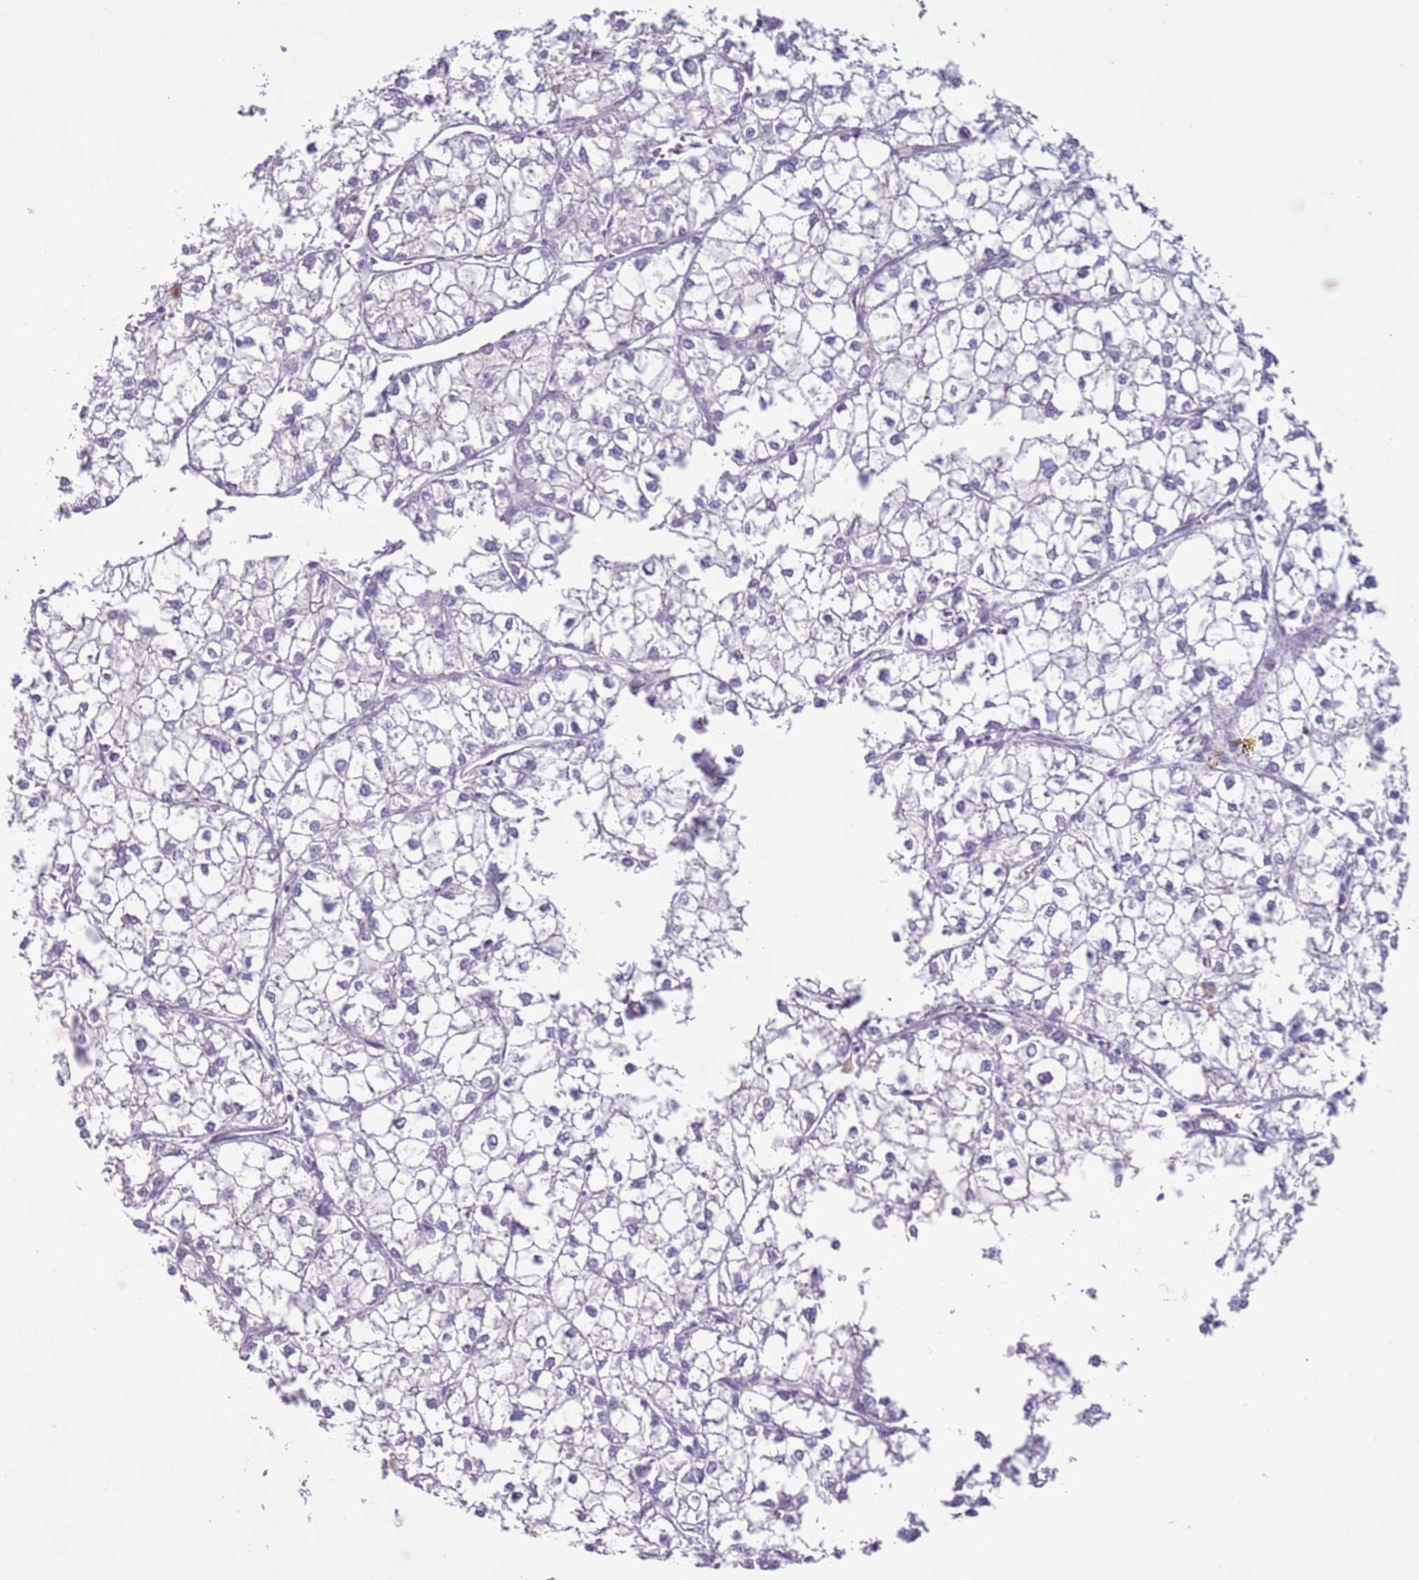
{"staining": {"intensity": "negative", "quantity": "none", "location": "none"}, "tissue": "liver cancer", "cell_type": "Tumor cells", "image_type": "cancer", "snomed": [{"axis": "morphology", "description": "Carcinoma, Hepatocellular, NOS"}, {"axis": "topography", "description": "Liver"}], "caption": "Histopathology image shows no significant protein expression in tumor cells of liver hepatocellular carcinoma.", "gene": "ZNF239", "patient": {"sex": "female", "age": 43}}